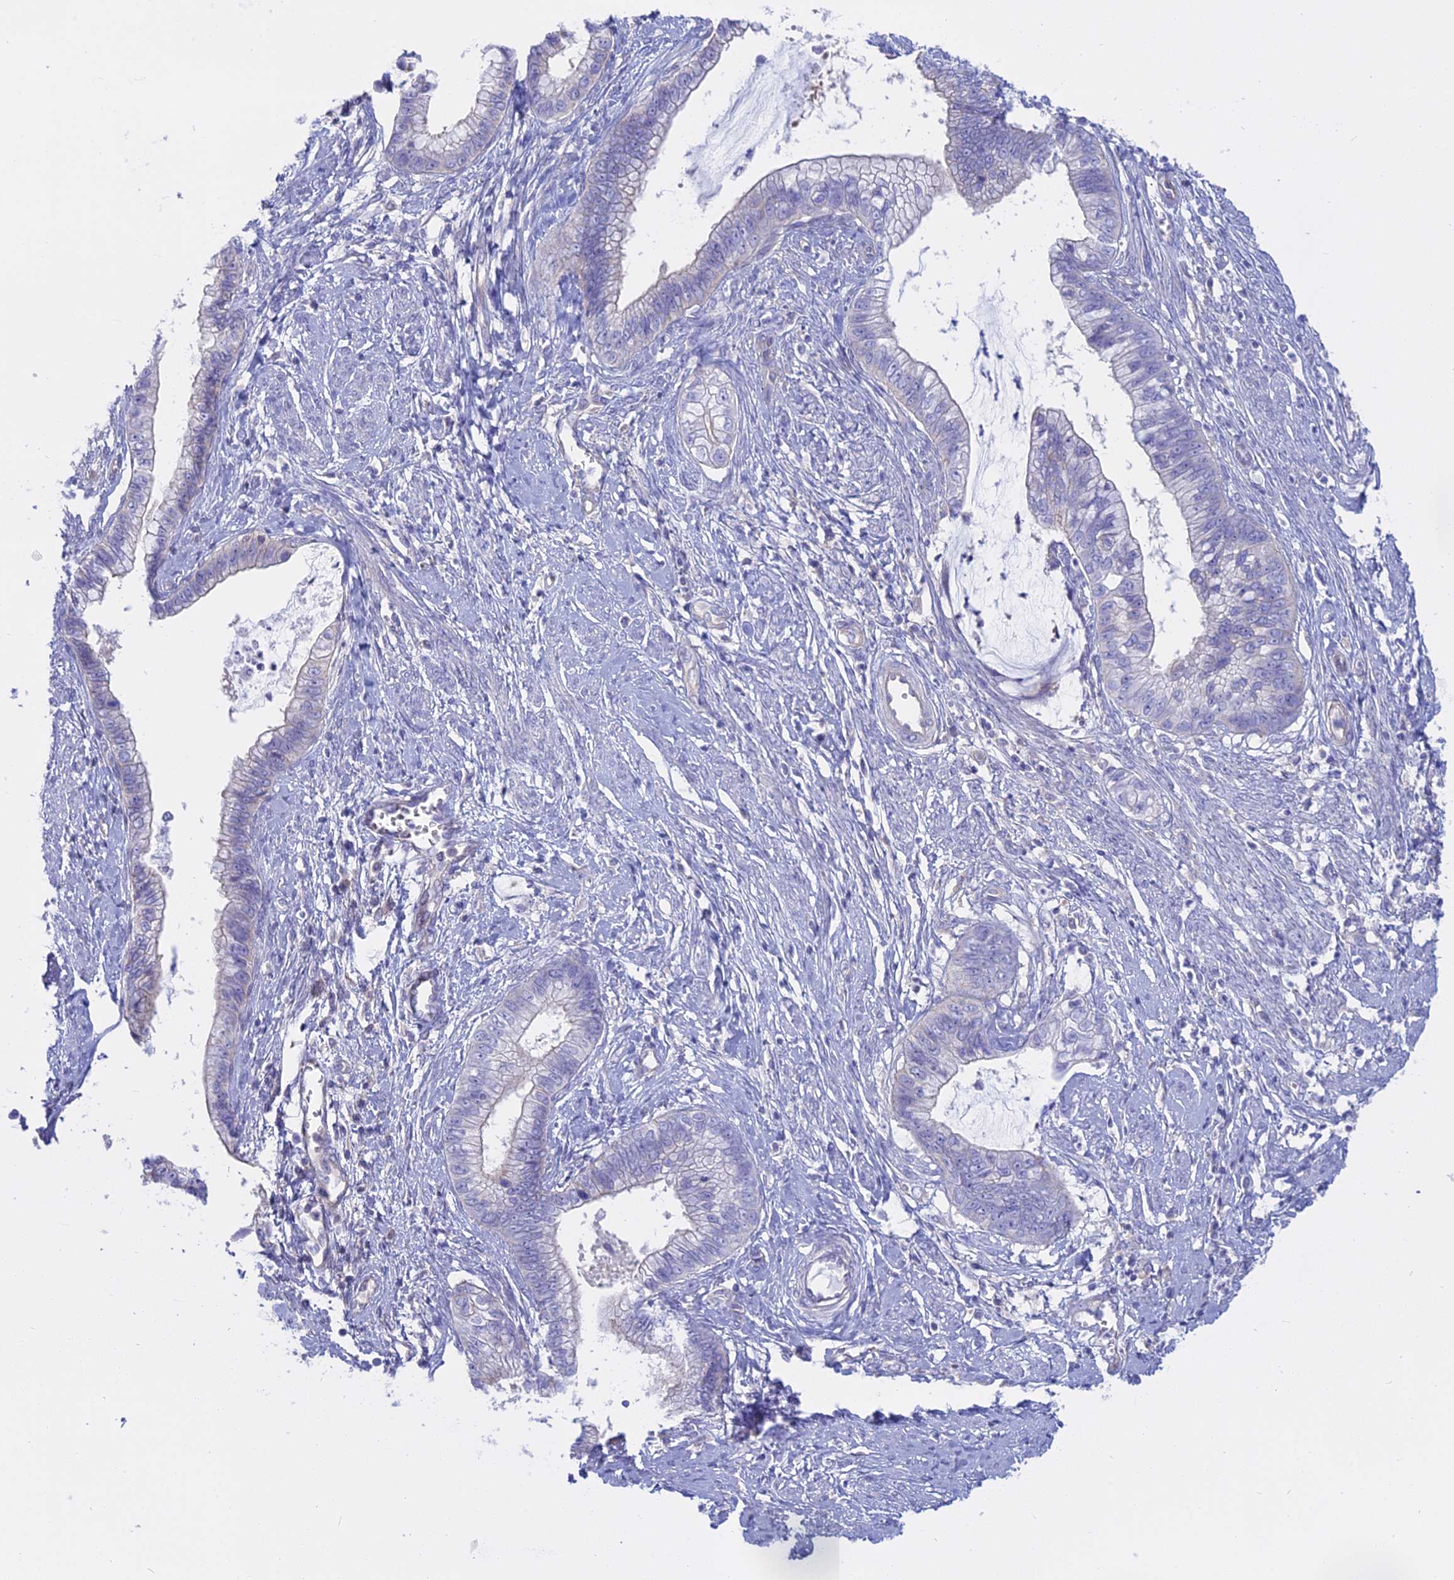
{"staining": {"intensity": "negative", "quantity": "none", "location": "none"}, "tissue": "cervical cancer", "cell_type": "Tumor cells", "image_type": "cancer", "snomed": [{"axis": "morphology", "description": "Adenocarcinoma, NOS"}, {"axis": "topography", "description": "Cervix"}], "caption": "An immunohistochemistry histopathology image of cervical adenocarcinoma is shown. There is no staining in tumor cells of cervical adenocarcinoma.", "gene": "AHCYL1", "patient": {"sex": "female", "age": 44}}